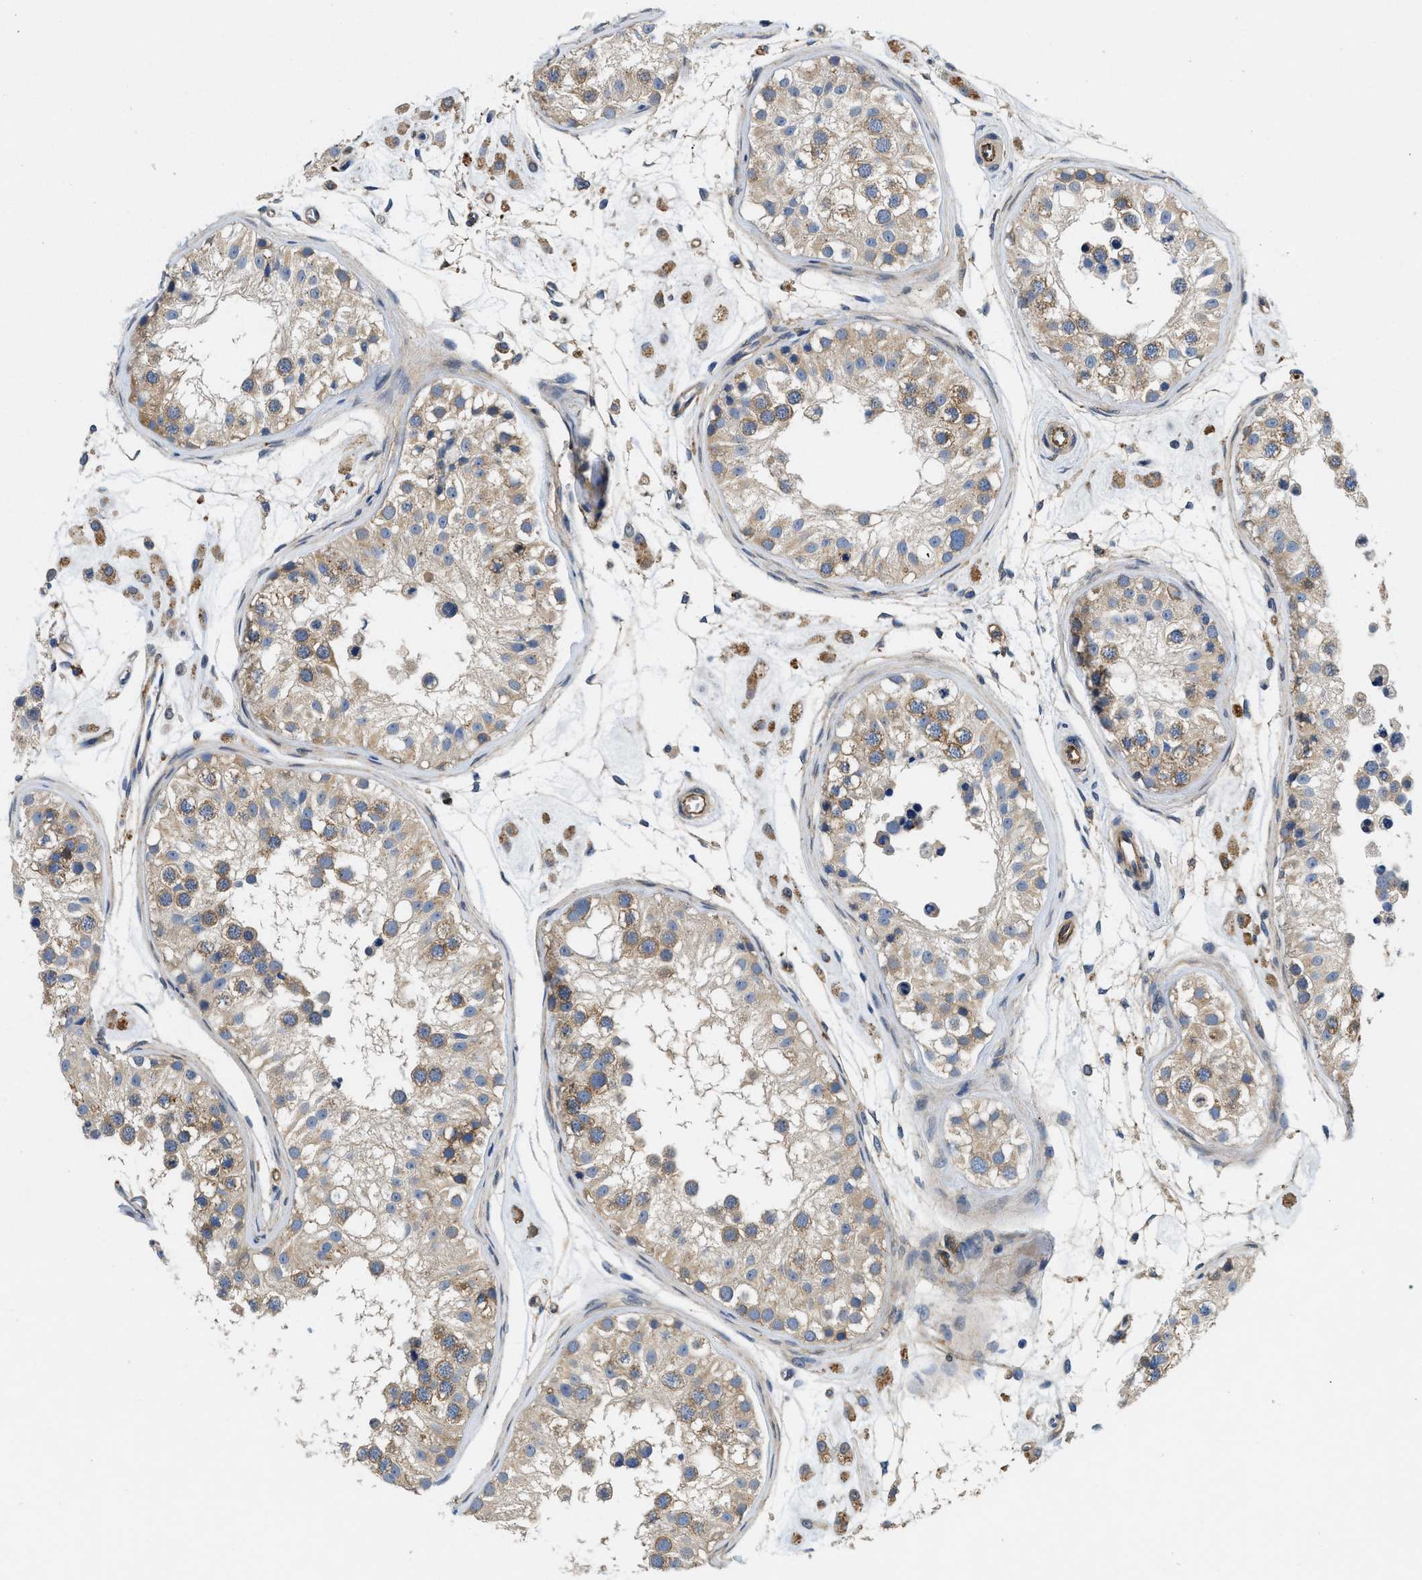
{"staining": {"intensity": "moderate", "quantity": ">75%", "location": "cytoplasmic/membranous"}, "tissue": "testis", "cell_type": "Cells in seminiferous ducts", "image_type": "normal", "snomed": [{"axis": "morphology", "description": "Normal tissue, NOS"}, {"axis": "morphology", "description": "Adenocarcinoma, metastatic, NOS"}, {"axis": "topography", "description": "Testis"}], "caption": "Cells in seminiferous ducts demonstrate medium levels of moderate cytoplasmic/membranous staining in approximately >75% of cells in normal testis.", "gene": "RAPH1", "patient": {"sex": "male", "age": 26}}